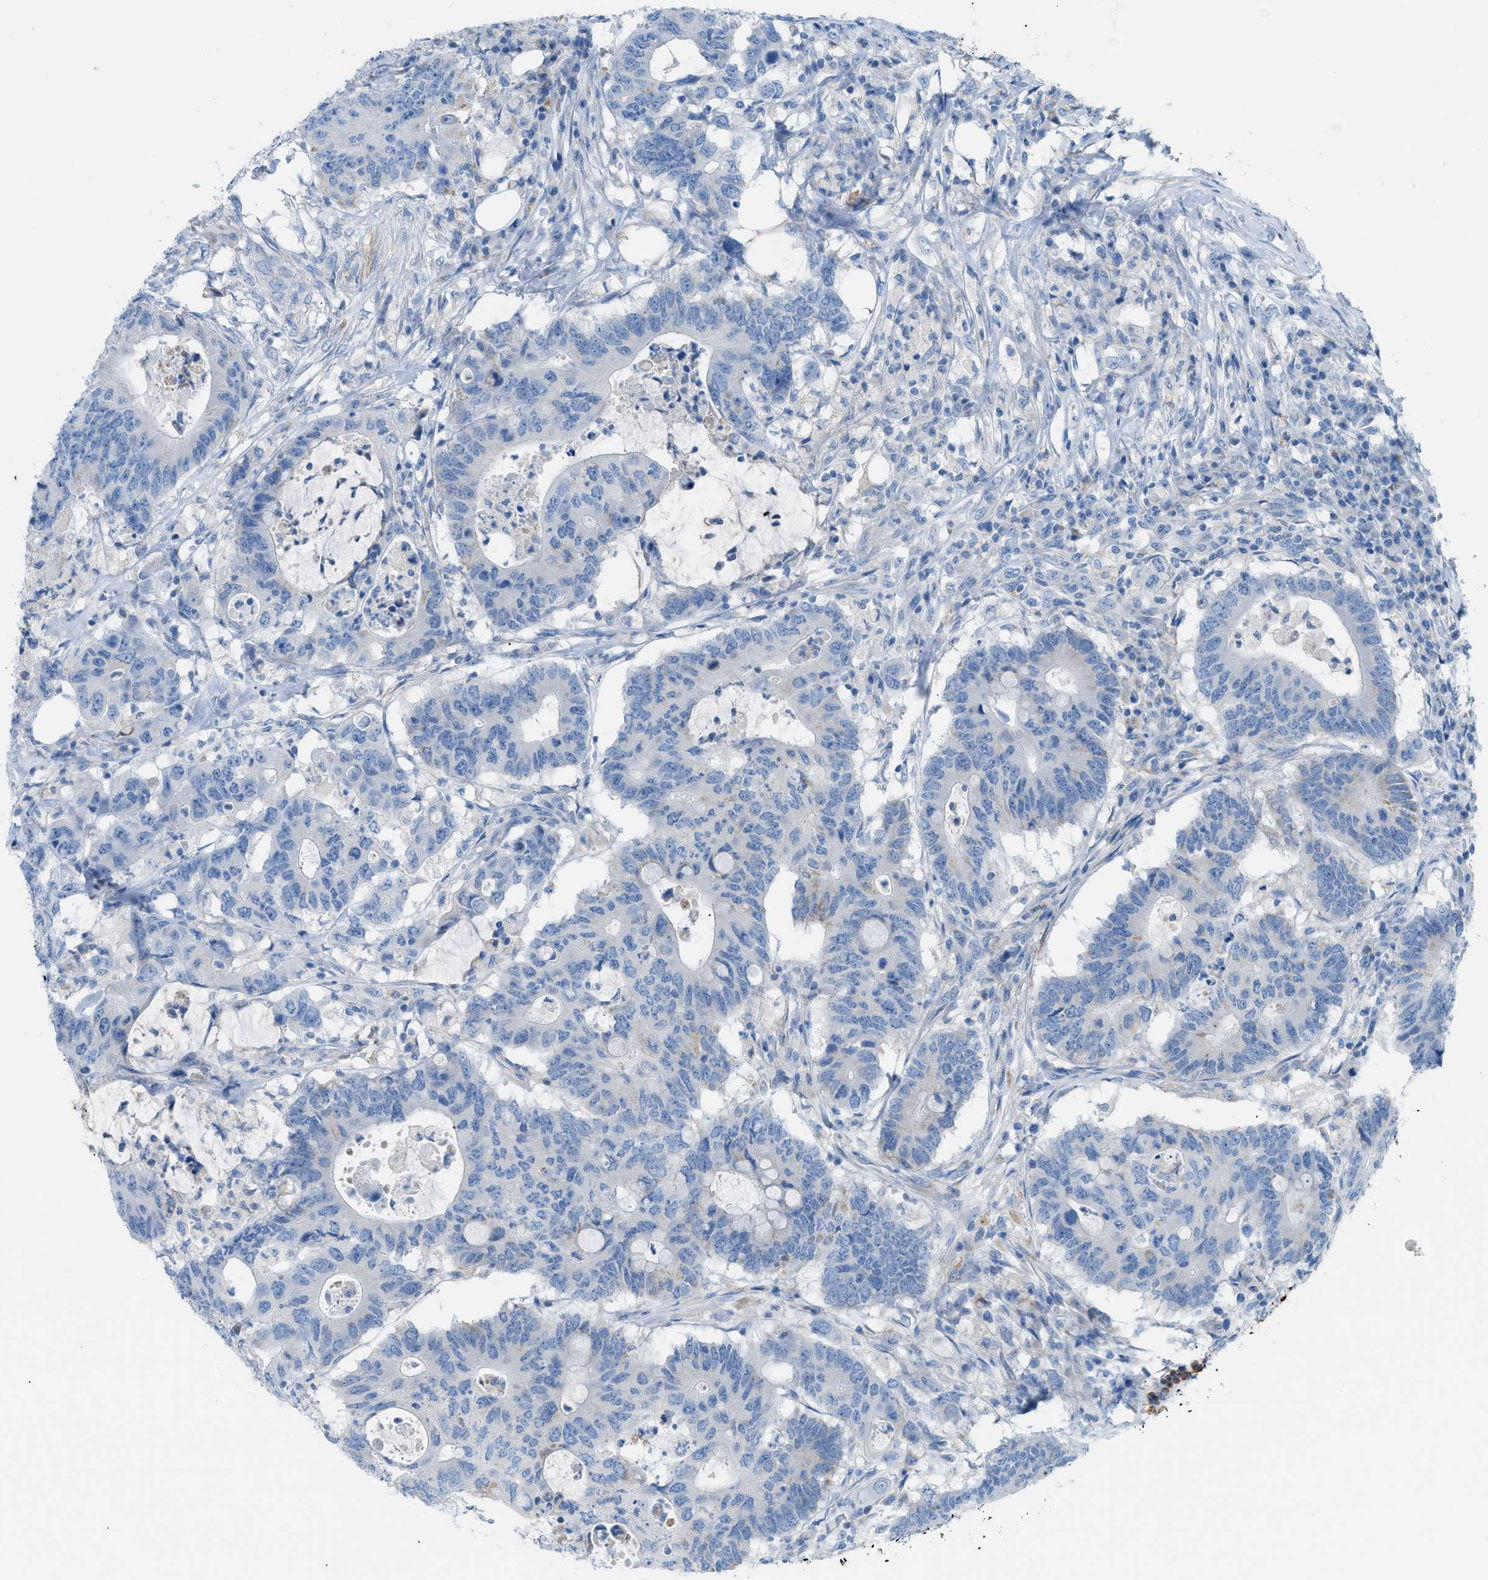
{"staining": {"intensity": "negative", "quantity": "none", "location": "none"}, "tissue": "colorectal cancer", "cell_type": "Tumor cells", "image_type": "cancer", "snomed": [{"axis": "morphology", "description": "Adenocarcinoma, NOS"}, {"axis": "topography", "description": "Colon"}], "caption": "This is an immunohistochemistry micrograph of human colorectal cancer. There is no staining in tumor cells.", "gene": "MYH11", "patient": {"sex": "male", "age": 71}}